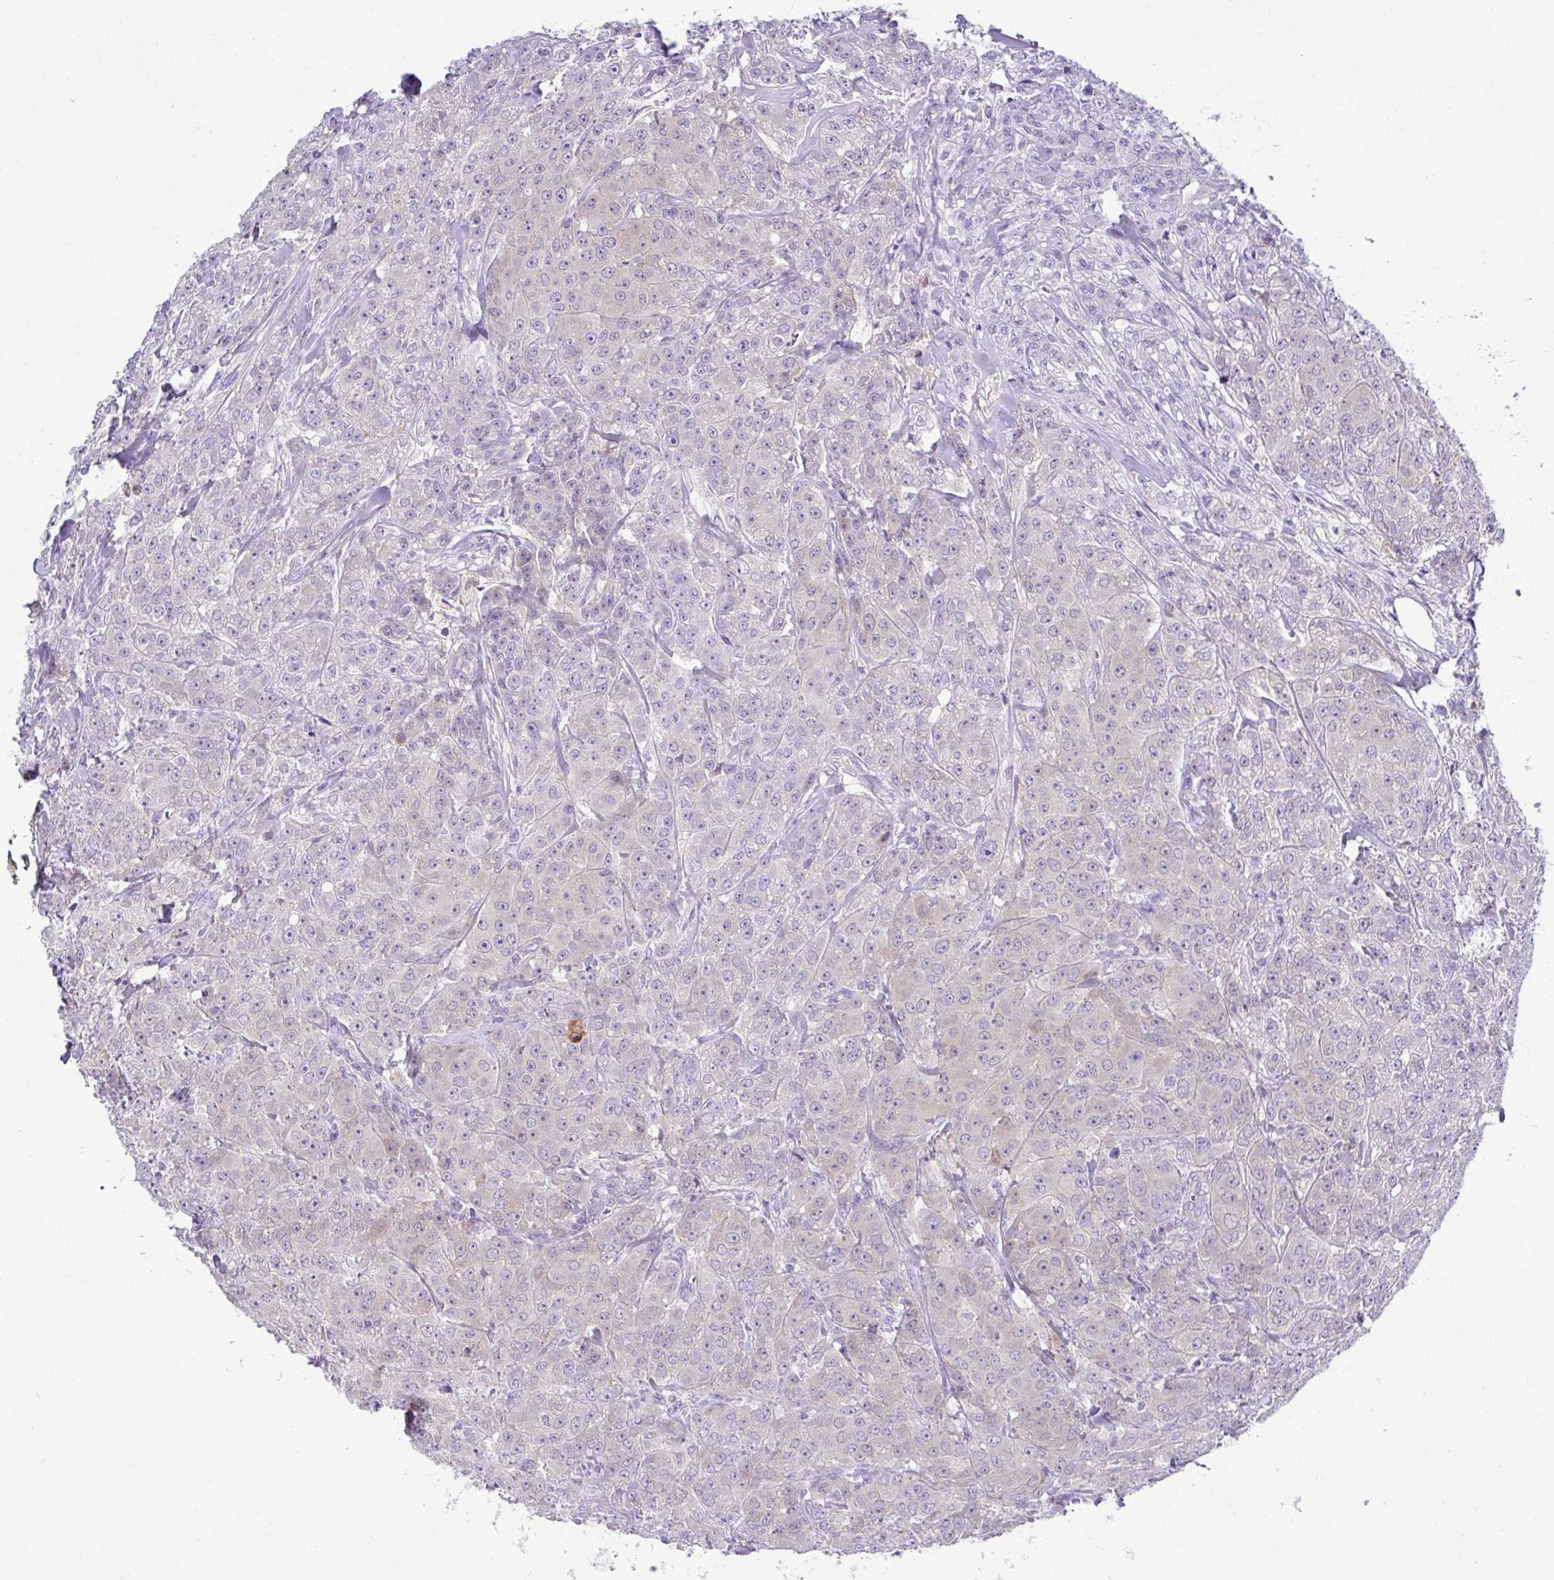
{"staining": {"intensity": "weak", "quantity": "<25%", "location": "cytoplasmic/membranous"}, "tissue": "breast cancer", "cell_type": "Tumor cells", "image_type": "cancer", "snomed": [{"axis": "morphology", "description": "Duct carcinoma"}, {"axis": "topography", "description": "Breast"}], "caption": "This is a histopathology image of immunohistochemistry staining of breast cancer, which shows no expression in tumor cells. (DAB IHC with hematoxylin counter stain).", "gene": "DNAL1", "patient": {"sex": "female", "age": 43}}